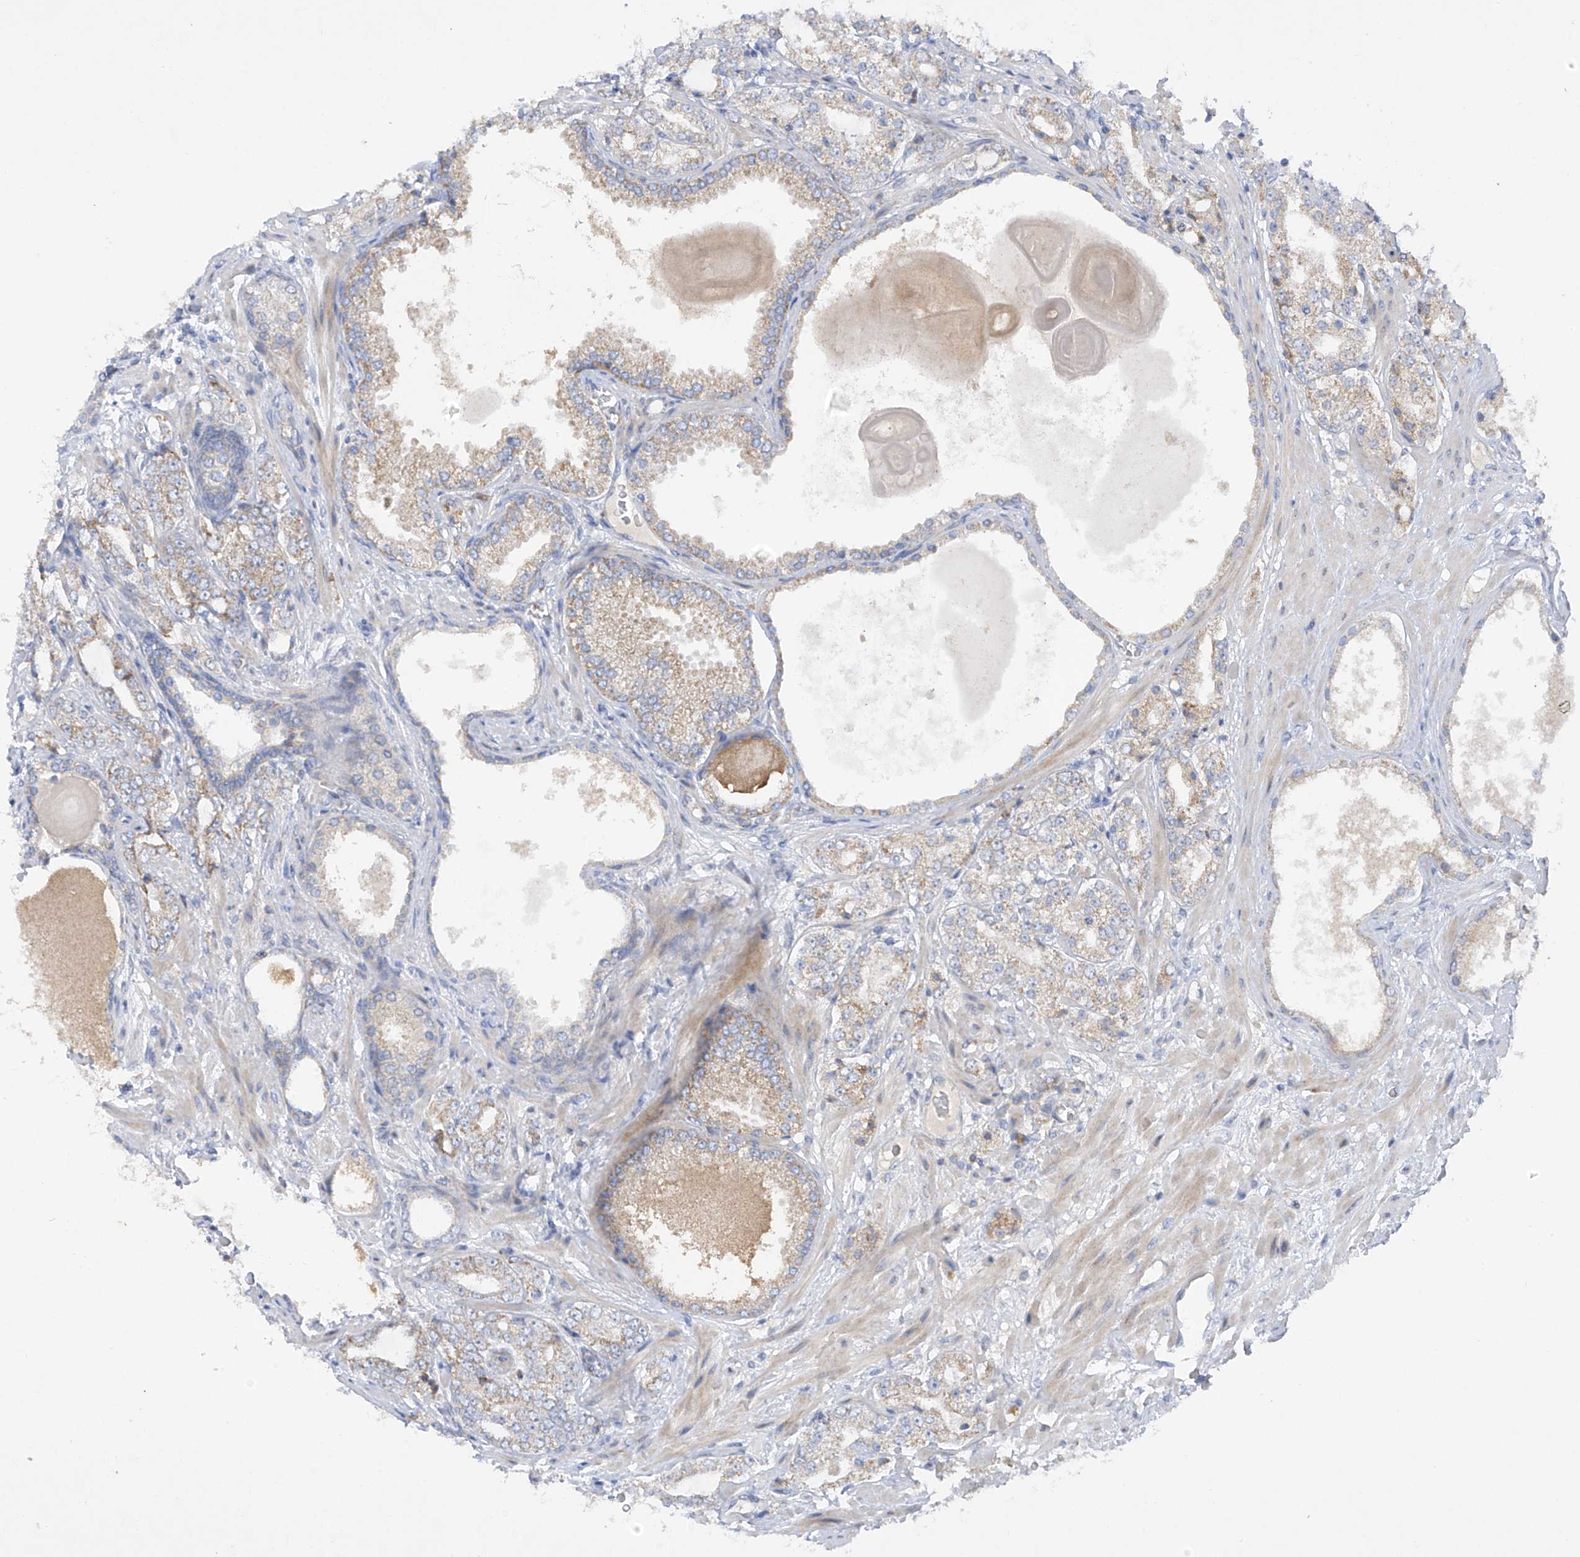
{"staining": {"intensity": "weak", "quantity": "25%-75%", "location": "cytoplasmic/membranous"}, "tissue": "prostate cancer", "cell_type": "Tumor cells", "image_type": "cancer", "snomed": [{"axis": "morphology", "description": "Adenocarcinoma, High grade"}, {"axis": "topography", "description": "Prostate"}], "caption": "Immunohistochemical staining of prostate cancer shows weak cytoplasmic/membranous protein positivity in about 25%-75% of tumor cells. The staining is performed using DAB brown chromogen to label protein expression. The nuclei are counter-stained blue using hematoxylin.", "gene": "METTL18", "patient": {"sex": "male", "age": 64}}